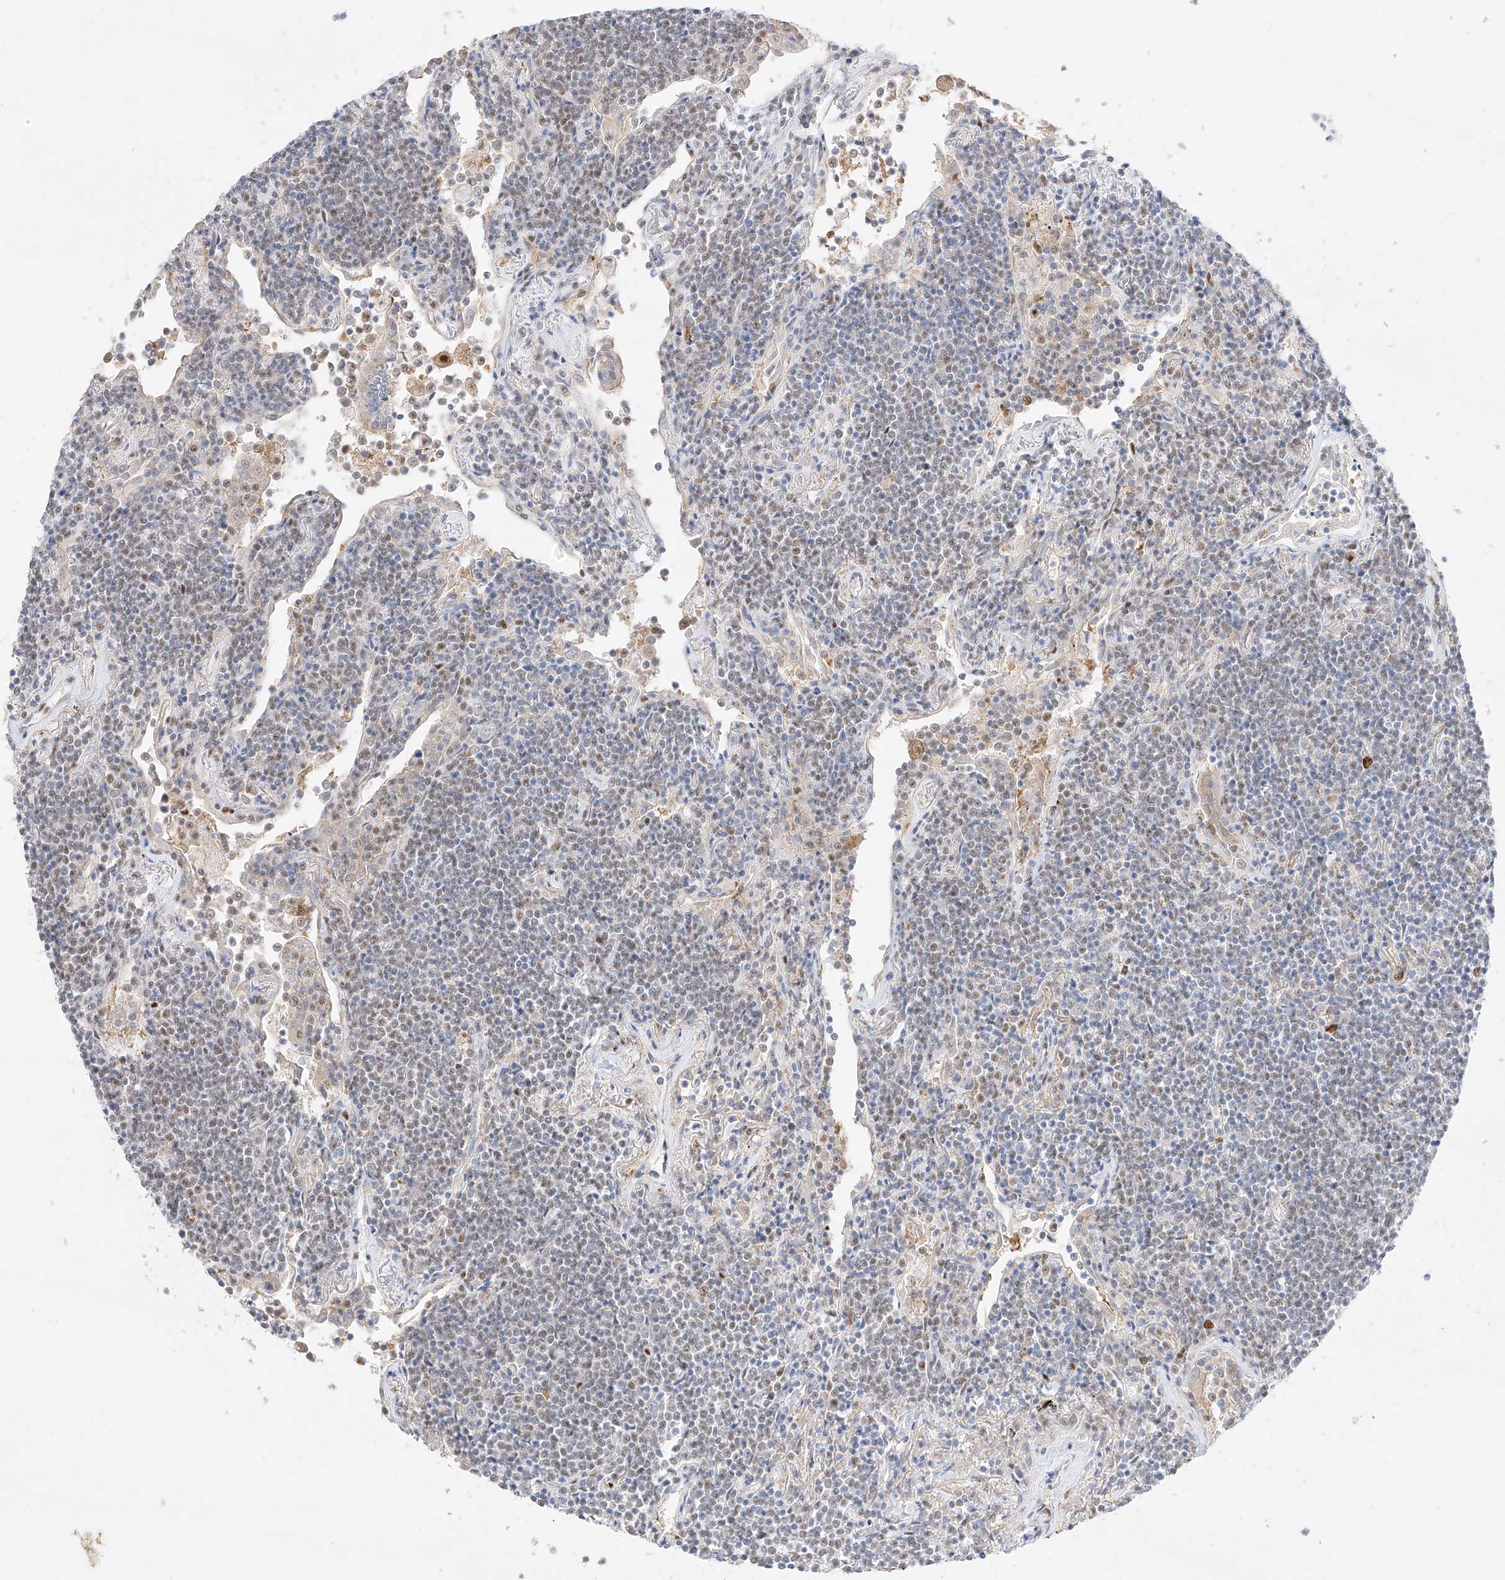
{"staining": {"intensity": "weak", "quantity": "<25%", "location": "nuclear"}, "tissue": "lymphoma", "cell_type": "Tumor cells", "image_type": "cancer", "snomed": [{"axis": "morphology", "description": "Malignant lymphoma, non-Hodgkin's type, Low grade"}, {"axis": "topography", "description": "Lung"}], "caption": "Tumor cells show no significant protein staining in low-grade malignant lymphoma, non-Hodgkin's type.", "gene": "APIP", "patient": {"sex": "female", "age": 71}}